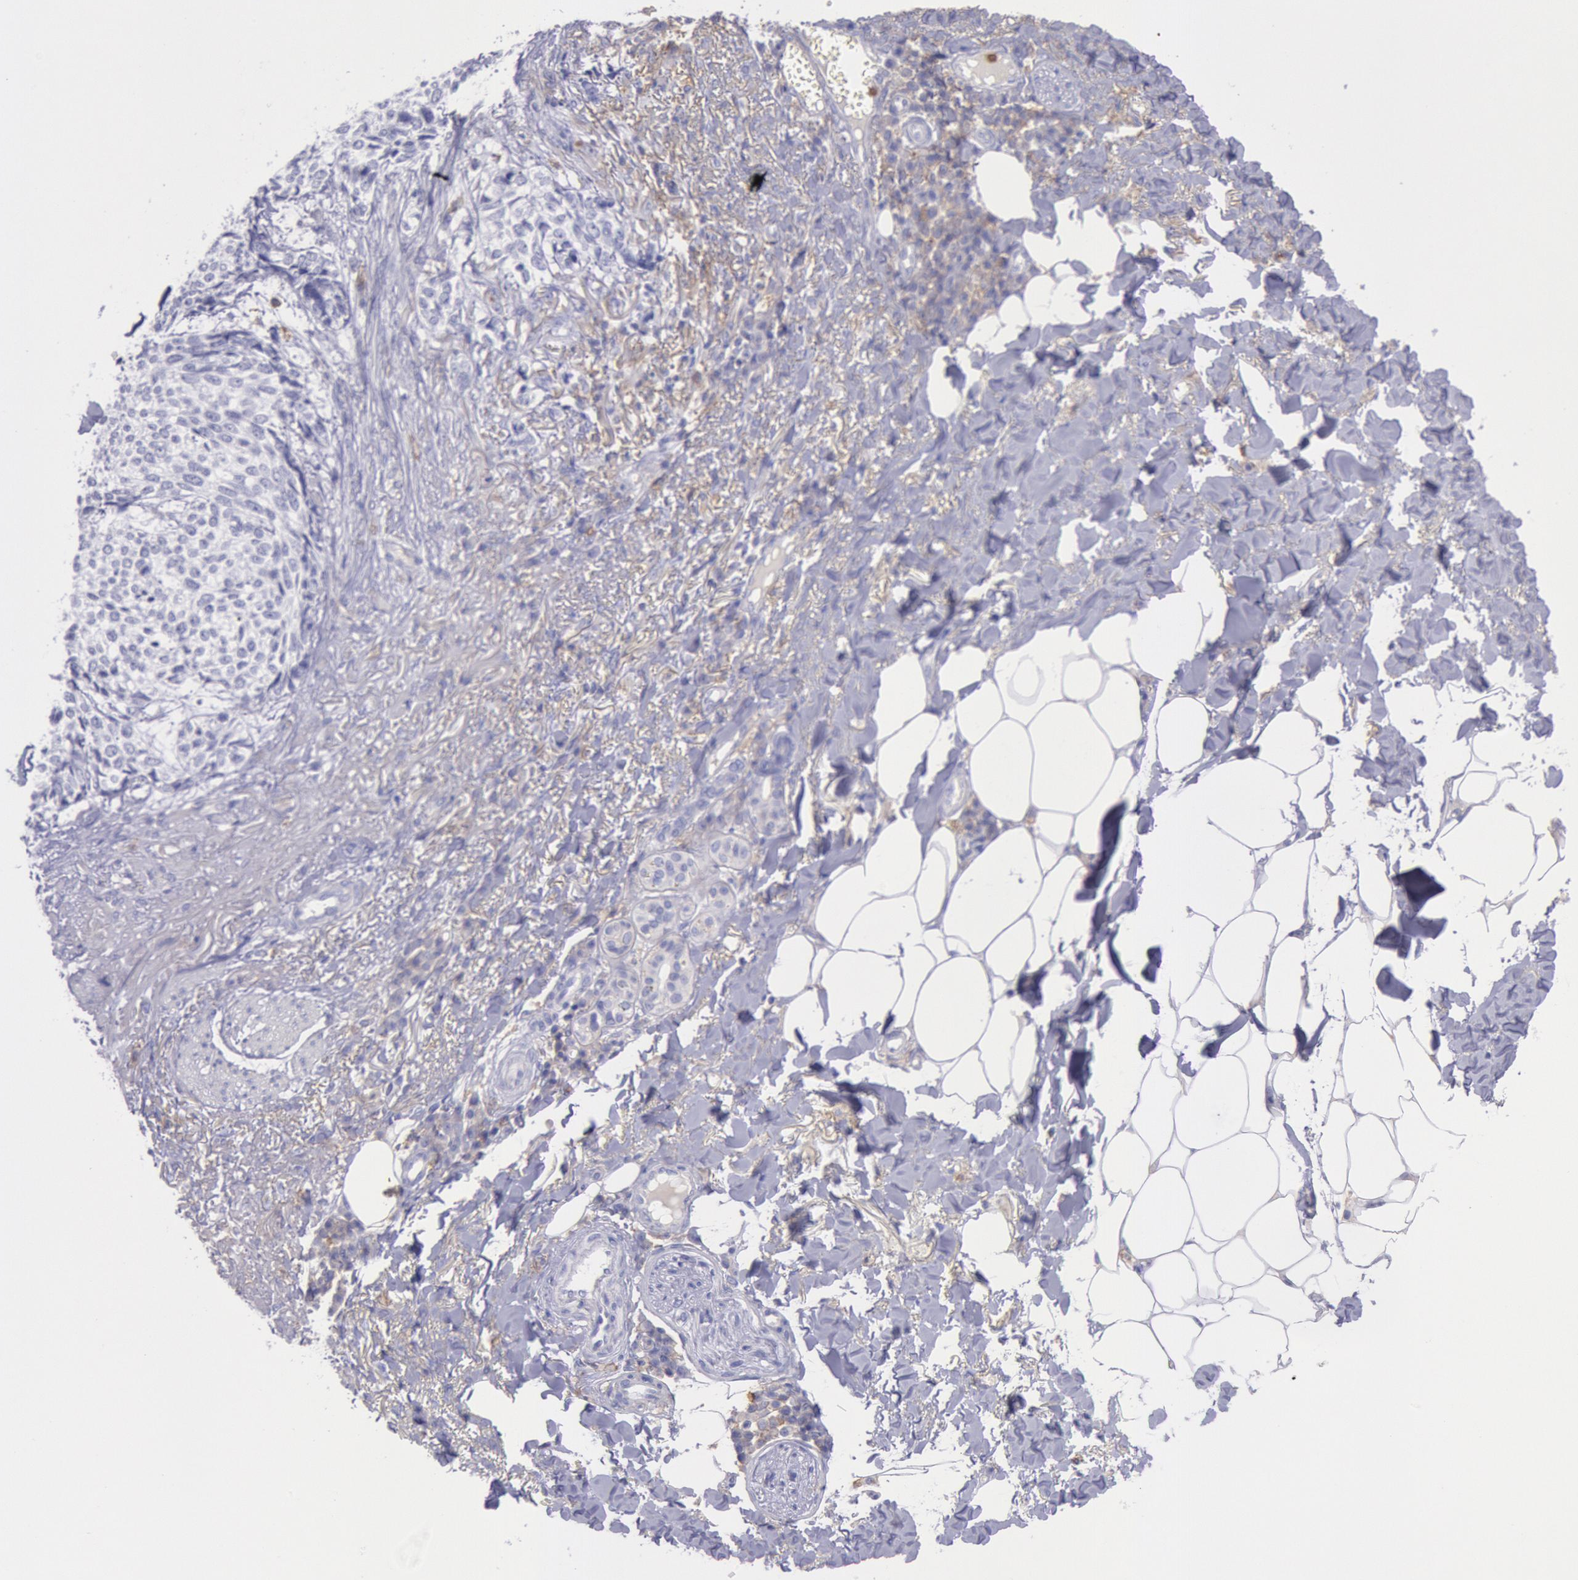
{"staining": {"intensity": "negative", "quantity": "none", "location": "none"}, "tissue": "skin cancer", "cell_type": "Tumor cells", "image_type": "cancer", "snomed": [{"axis": "morphology", "description": "Basal cell carcinoma"}, {"axis": "topography", "description": "Skin"}], "caption": "DAB (3,3'-diaminobenzidine) immunohistochemical staining of human skin cancer displays no significant expression in tumor cells.", "gene": "LYN", "patient": {"sex": "female", "age": 89}}